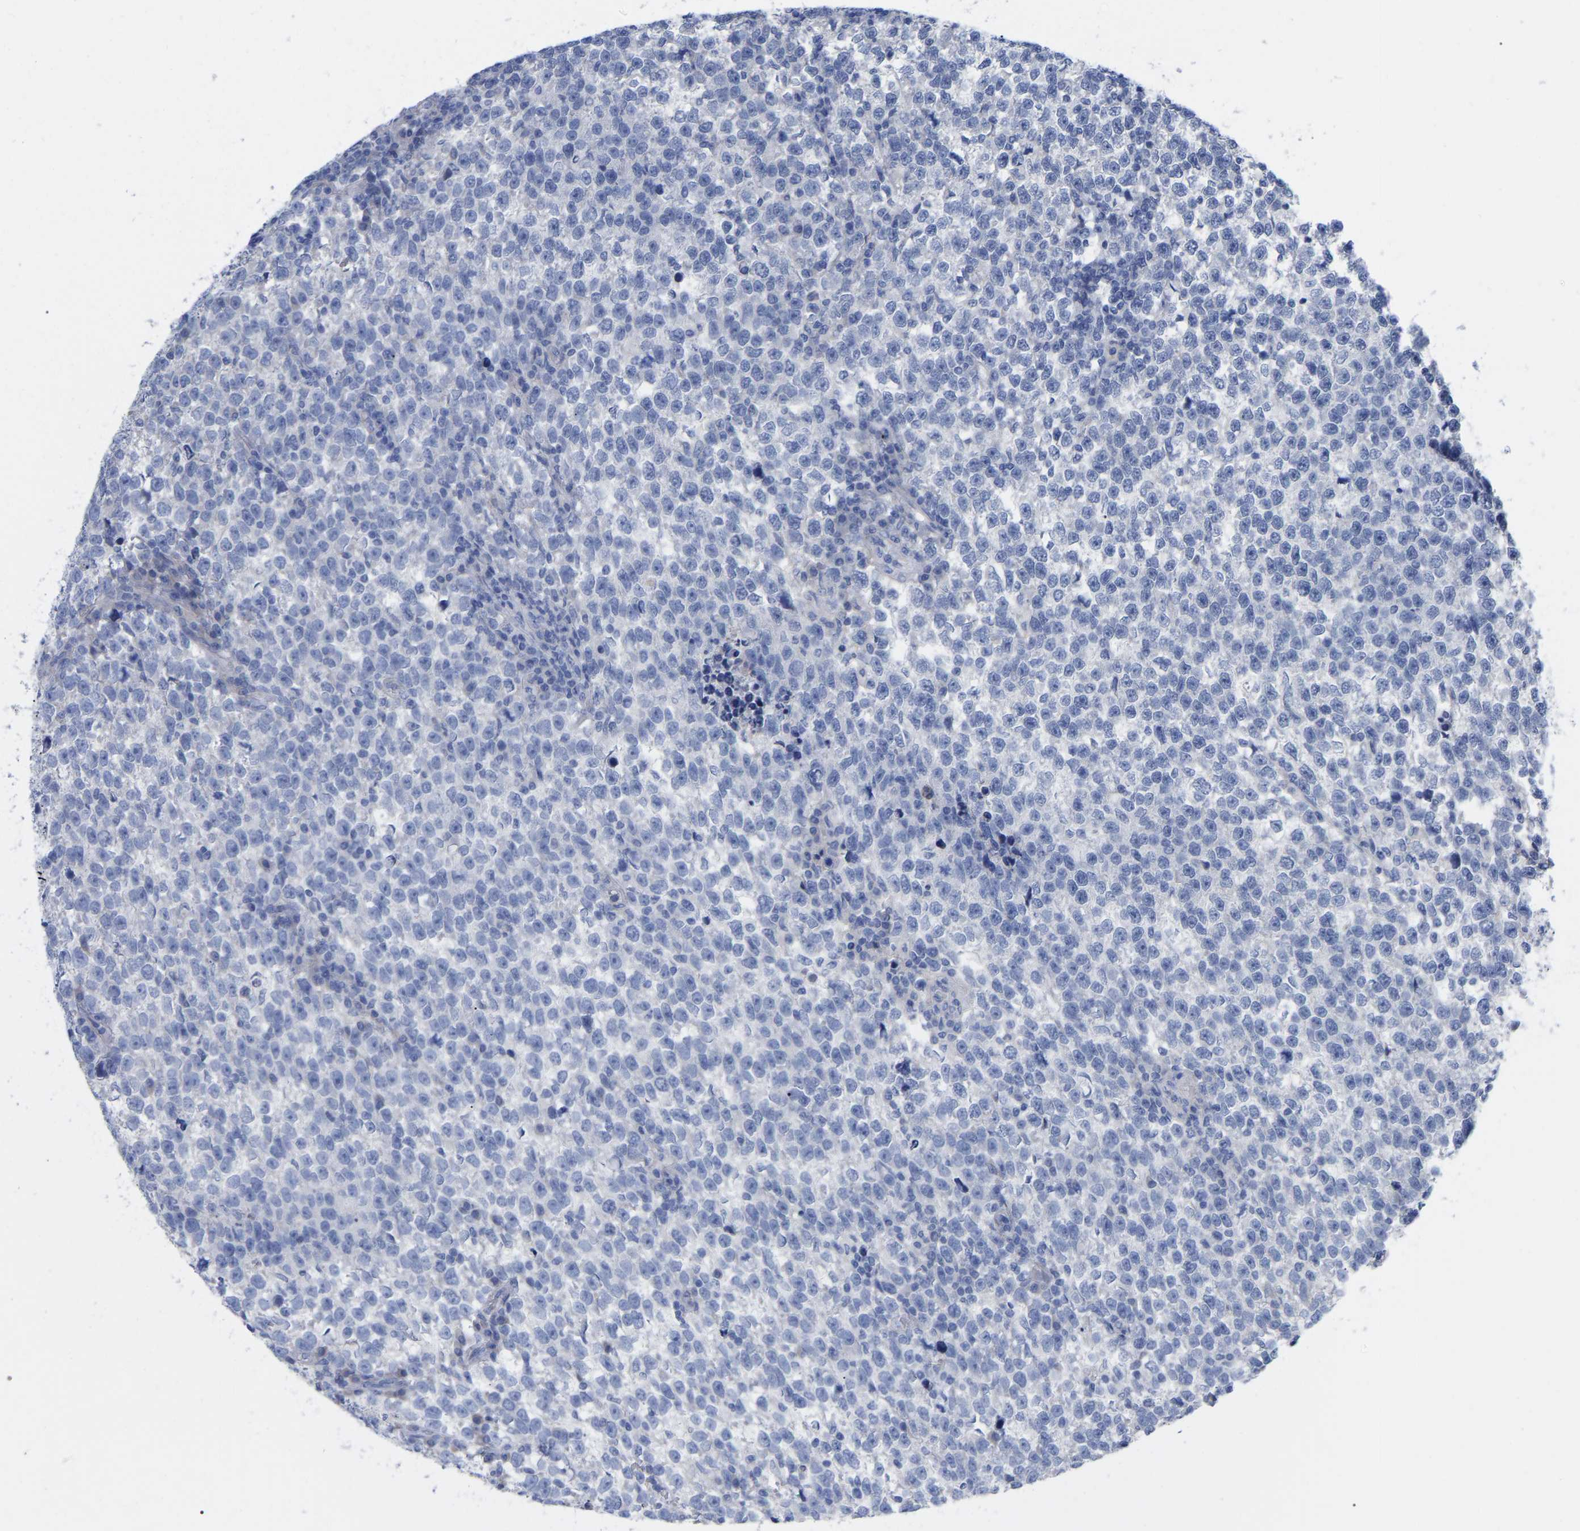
{"staining": {"intensity": "negative", "quantity": "none", "location": "none"}, "tissue": "testis cancer", "cell_type": "Tumor cells", "image_type": "cancer", "snomed": [{"axis": "morphology", "description": "Normal tissue, NOS"}, {"axis": "morphology", "description": "Seminoma, NOS"}, {"axis": "topography", "description": "Testis"}], "caption": "An immunohistochemistry (IHC) micrograph of seminoma (testis) is shown. There is no staining in tumor cells of seminoma (testis).", "gene": "HAPLN1", "patient": {"sex": "male", "age": 43}}